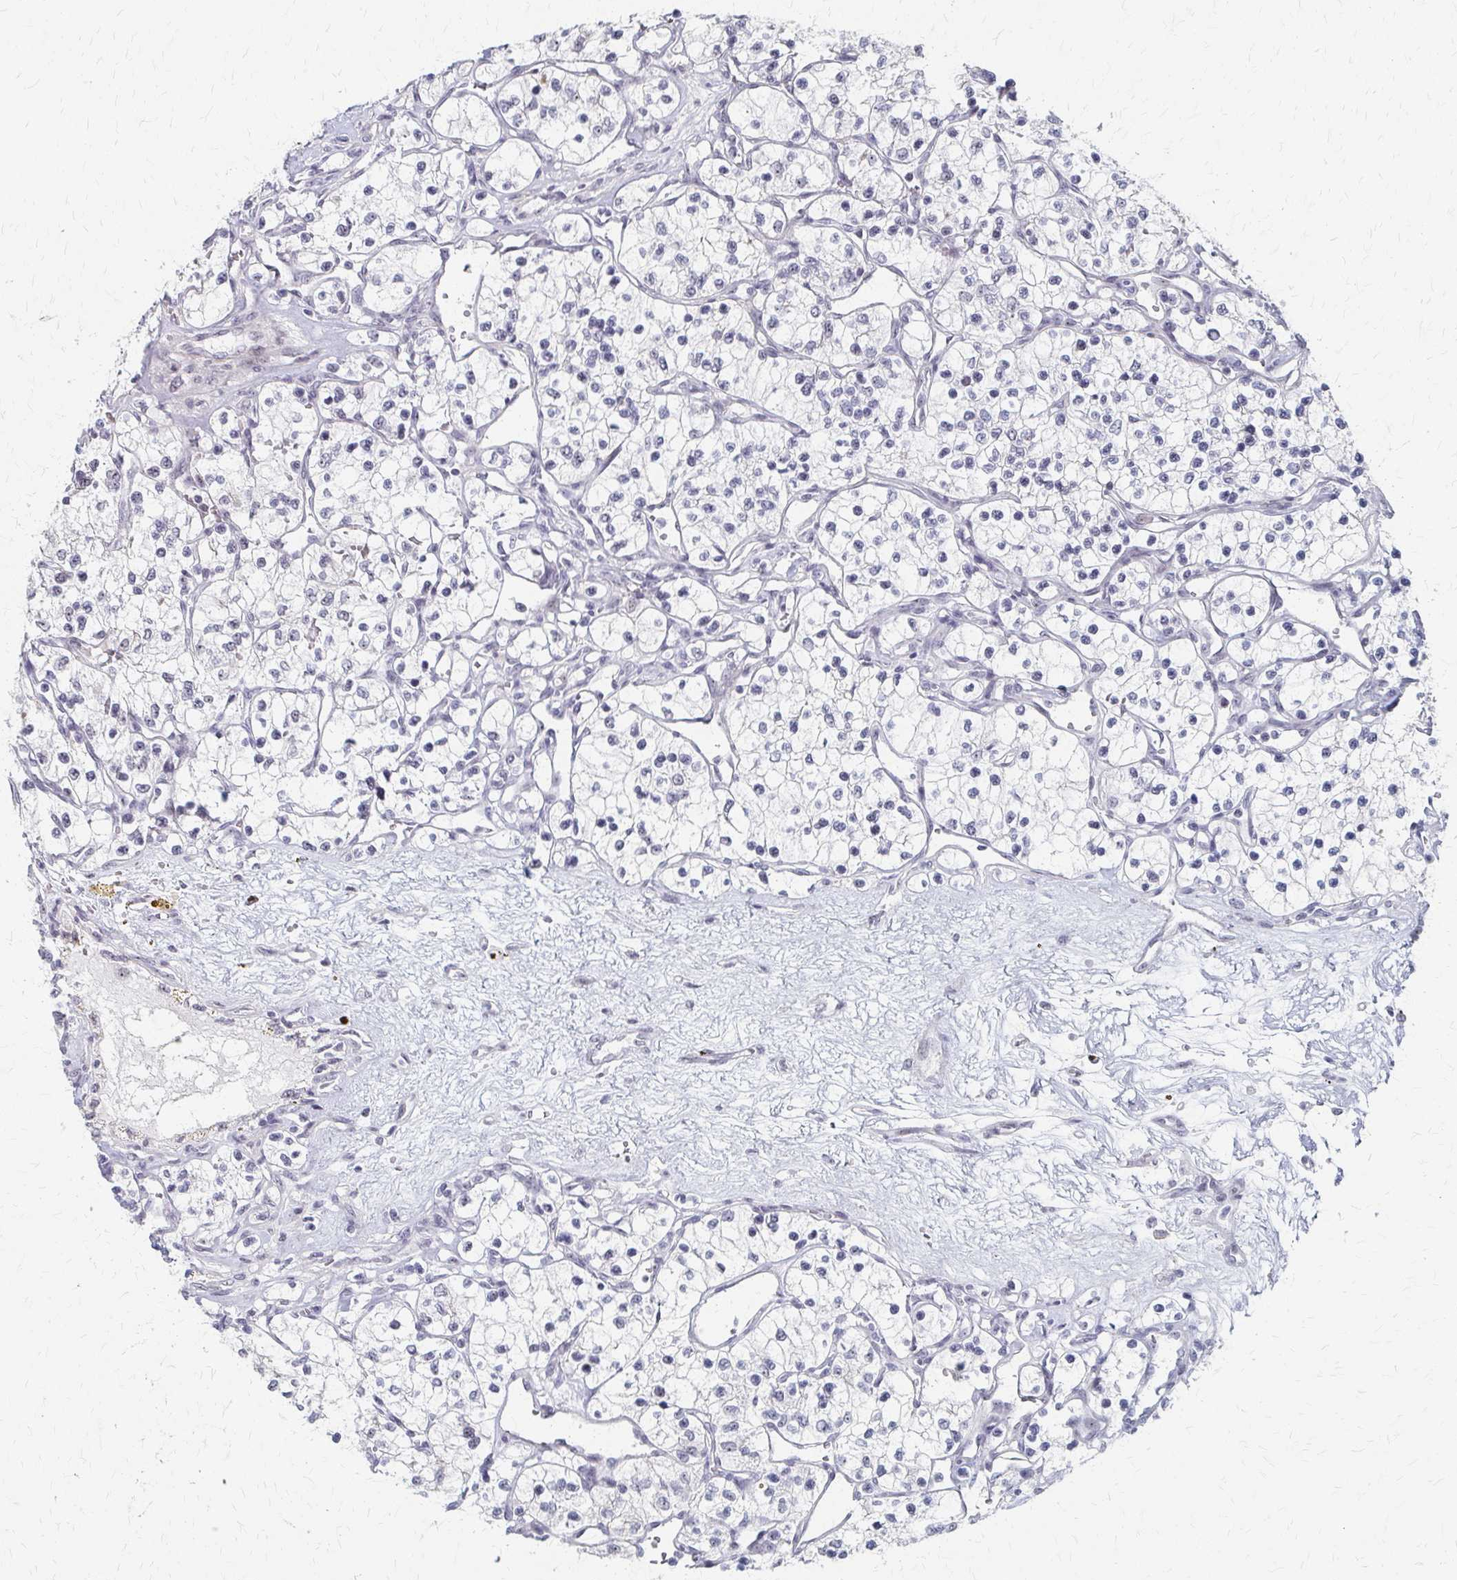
{"staining": {"intensity": "negative", "quantity": "none", "location": "none"}, "tissue": "renal cancer", "cell_type": "Tumor cells", "image_type": "cancer", "snomed": [{"axis": "morphology", "description": "Adenocarcinoma, NOS"}, {"axis": "topography", "description": "Kidney"}], "caption": "Protein analysis of renal adenocarcinoma demonstrates no significant positivity in tumor cells.", "gene": "PES1", "patient": {"sex": "female", "age": 69}}